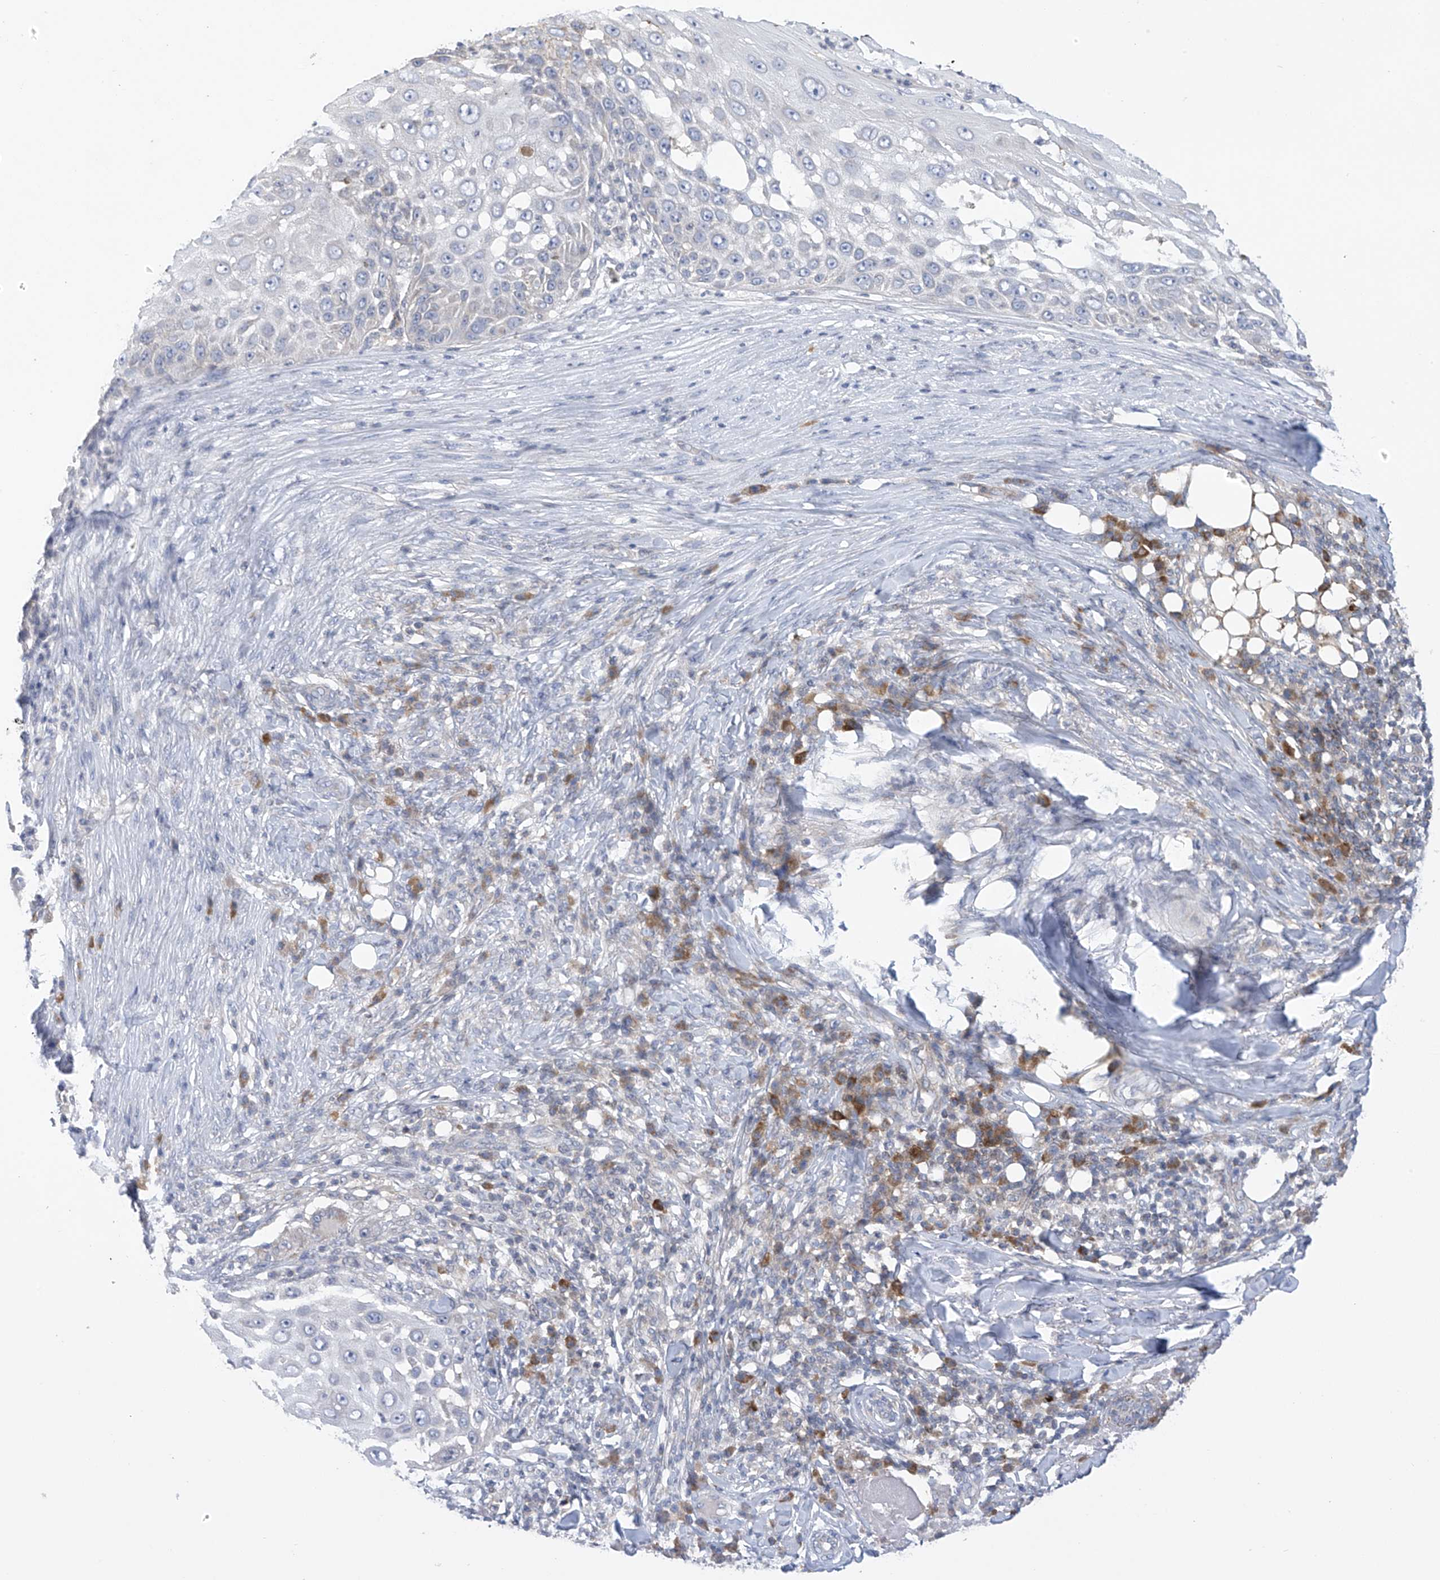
{"staining": {"intensity": "negative", "quantity": "none", "location": "none"}, "tissue": "skin cancer", "cell_type": "Tumor cells", "image_type": "cancer", "snomed": [{"axis": "morphology", "description": "Squamous cell carcinoma, NOS"}, {"axis": "topography", "description": "Skin"}], "caption": "A photomicrograph of squamous cell carcinoma (skin) stained for a protein demonstrates no brown staining in tumor cells.", "gene": "SLCO4A1", "patient": {"sex": "female", "age": 44}}